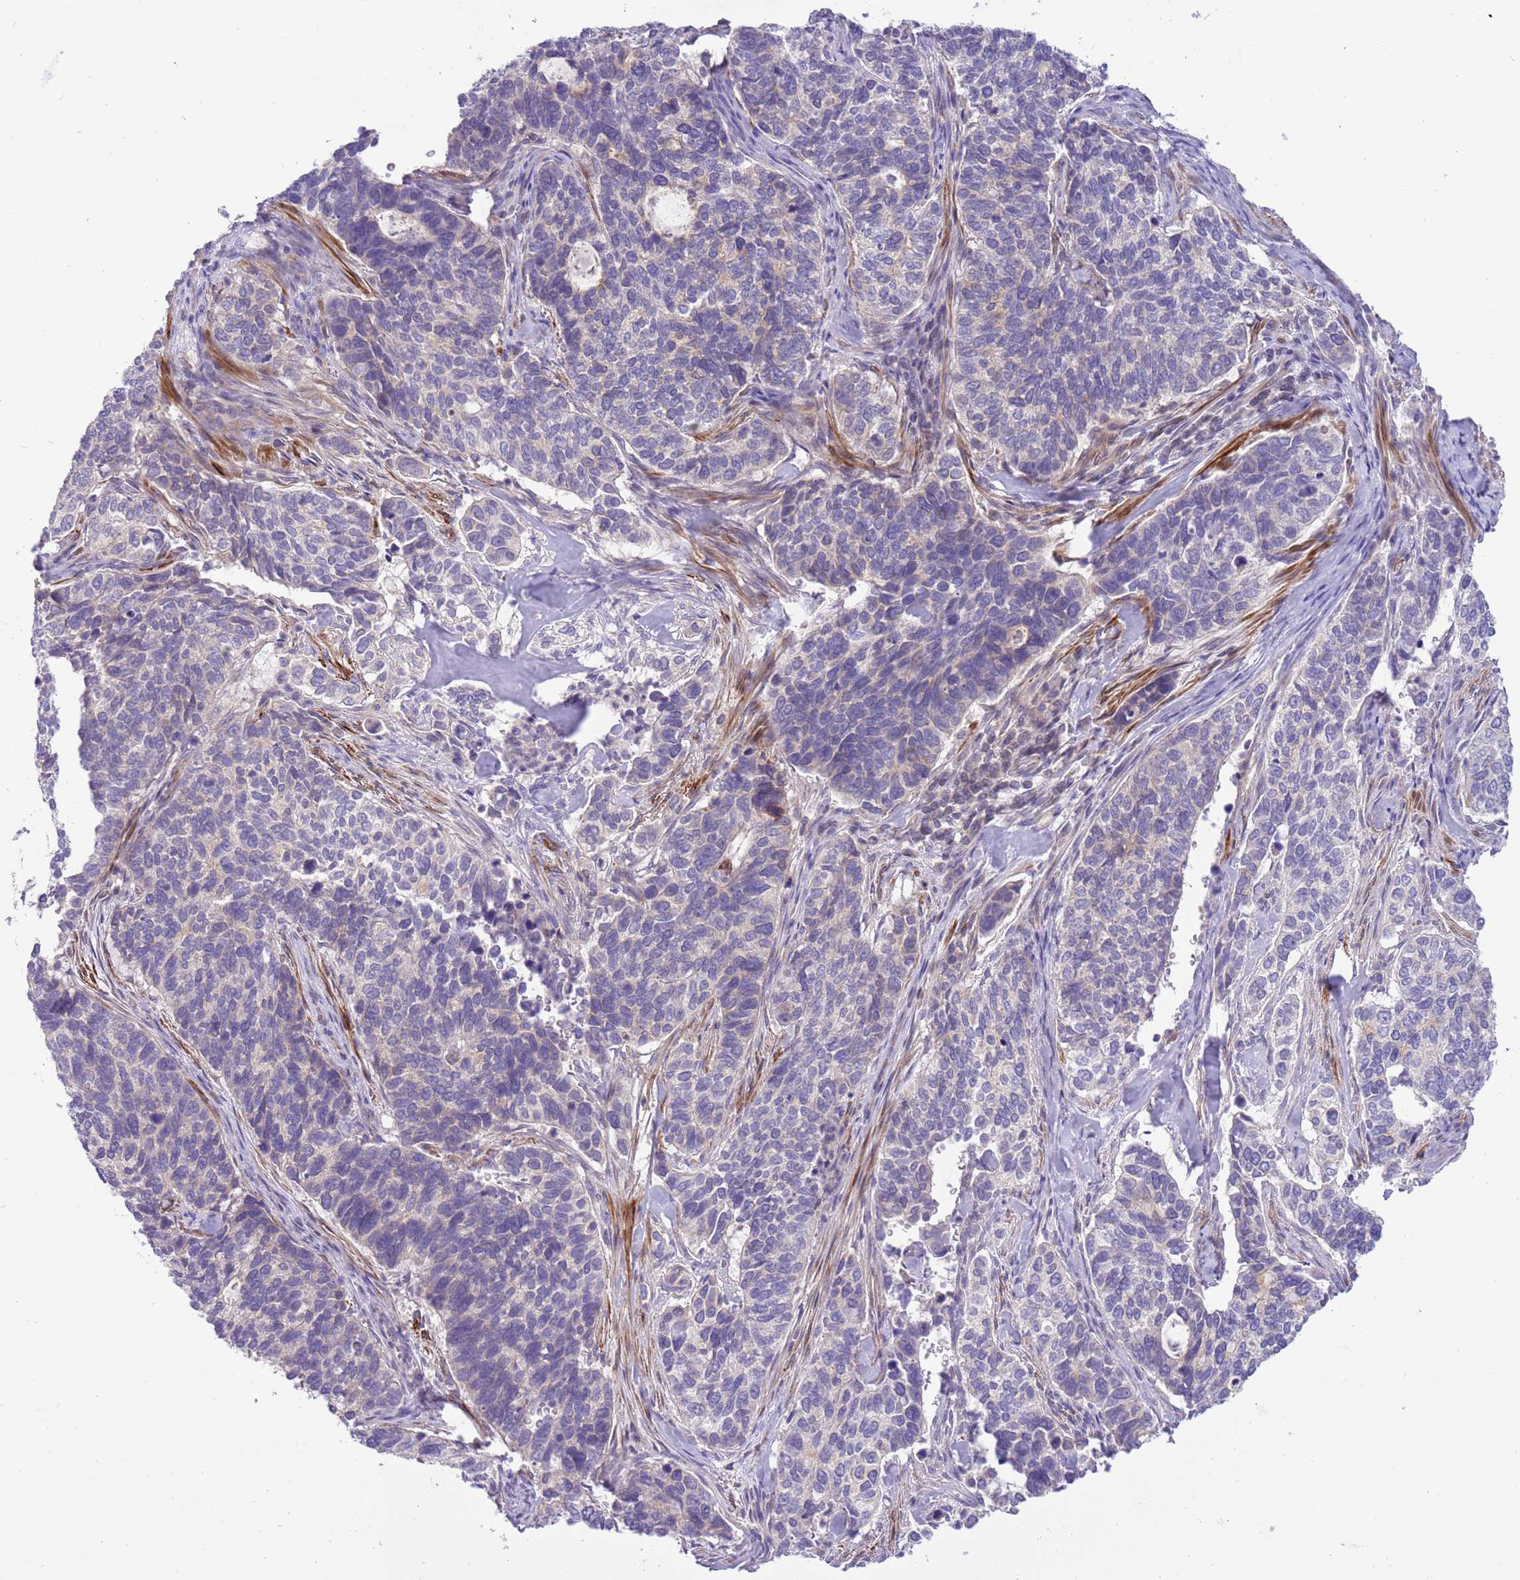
{"staining": {"intensity": "negative", "quantity": "none", "location": "none"}, "tissue": "cervical cancer", "cell_type": "Tumor cells", "image_type": "cancer", "snomed": [{"axis": "morphology", "description": "Squamous cell carcinoma, NOS"}, {"axis": "topography", "description": "Cervix"}], "caption": "Micrograph shows no protein positivity in tumor cells of squamous cell carcinoma (cervical) tissue.", "gene": "GLCE", "patient": {"sex": "female", "age": 38}}